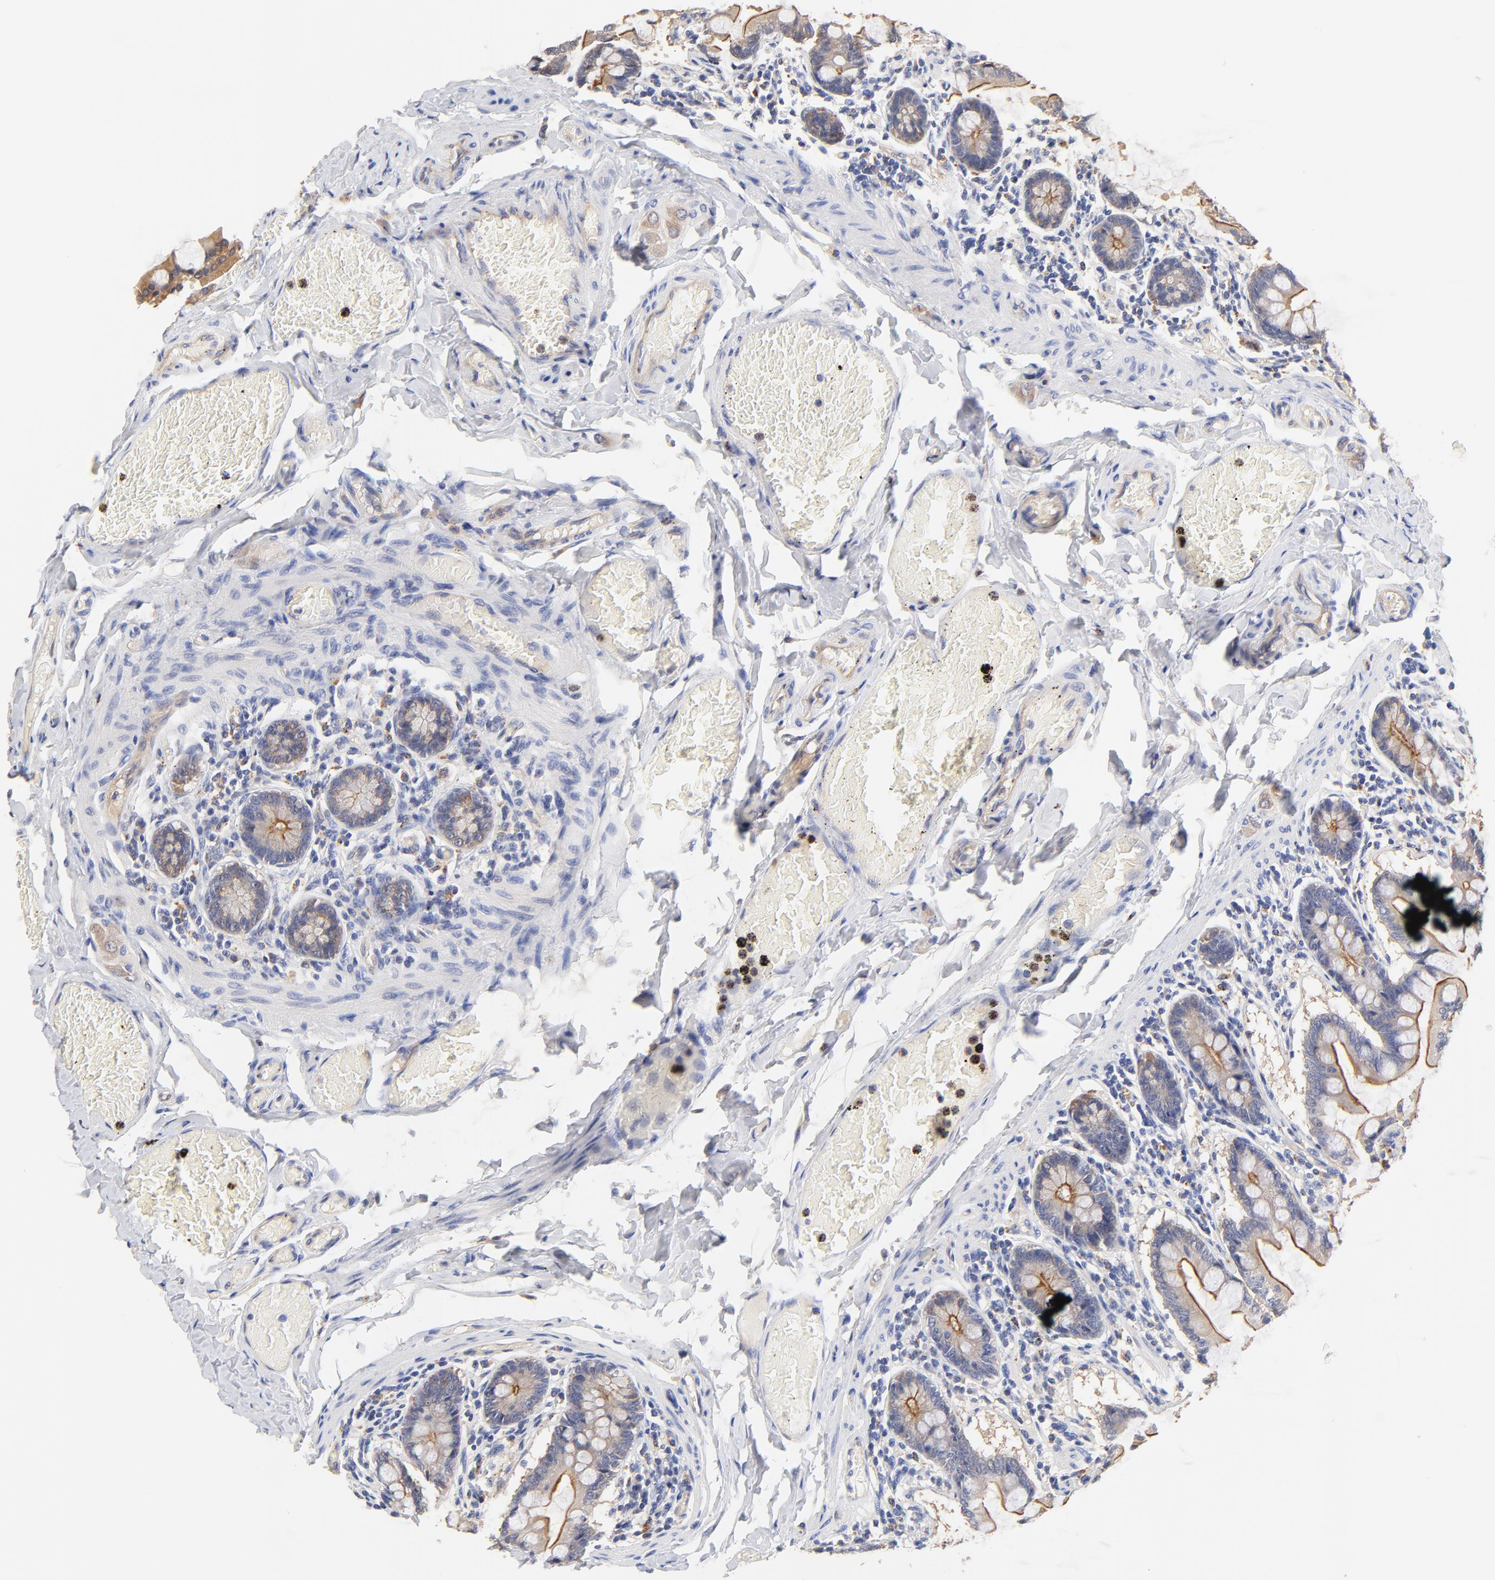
{"staining": {"intensity": "moderate", "quantity": ">75%", "location": "cytoplasmic/membranous"}, "tissue": "small intestine", "cell_type": "Glandular cells", "image_type": "normal", "snomed": [{"axis": "morphology", "description": "Normal tissue, NOS"}, {"axis": "topography", "description": "Small intestine"}], "caption": "Protein staining of normal small intestine shows moderate cytoplasmic/membranous expression in about >75% of glandular cells. The staining is performed using DAB (3,3'-diaminobenzidine) brown chromogen to label protein expression. The nuclei are counter-stained blue using hematoxylin.", "gene": "FBXL2", "patient": {"sex": "male", "age": 41}}